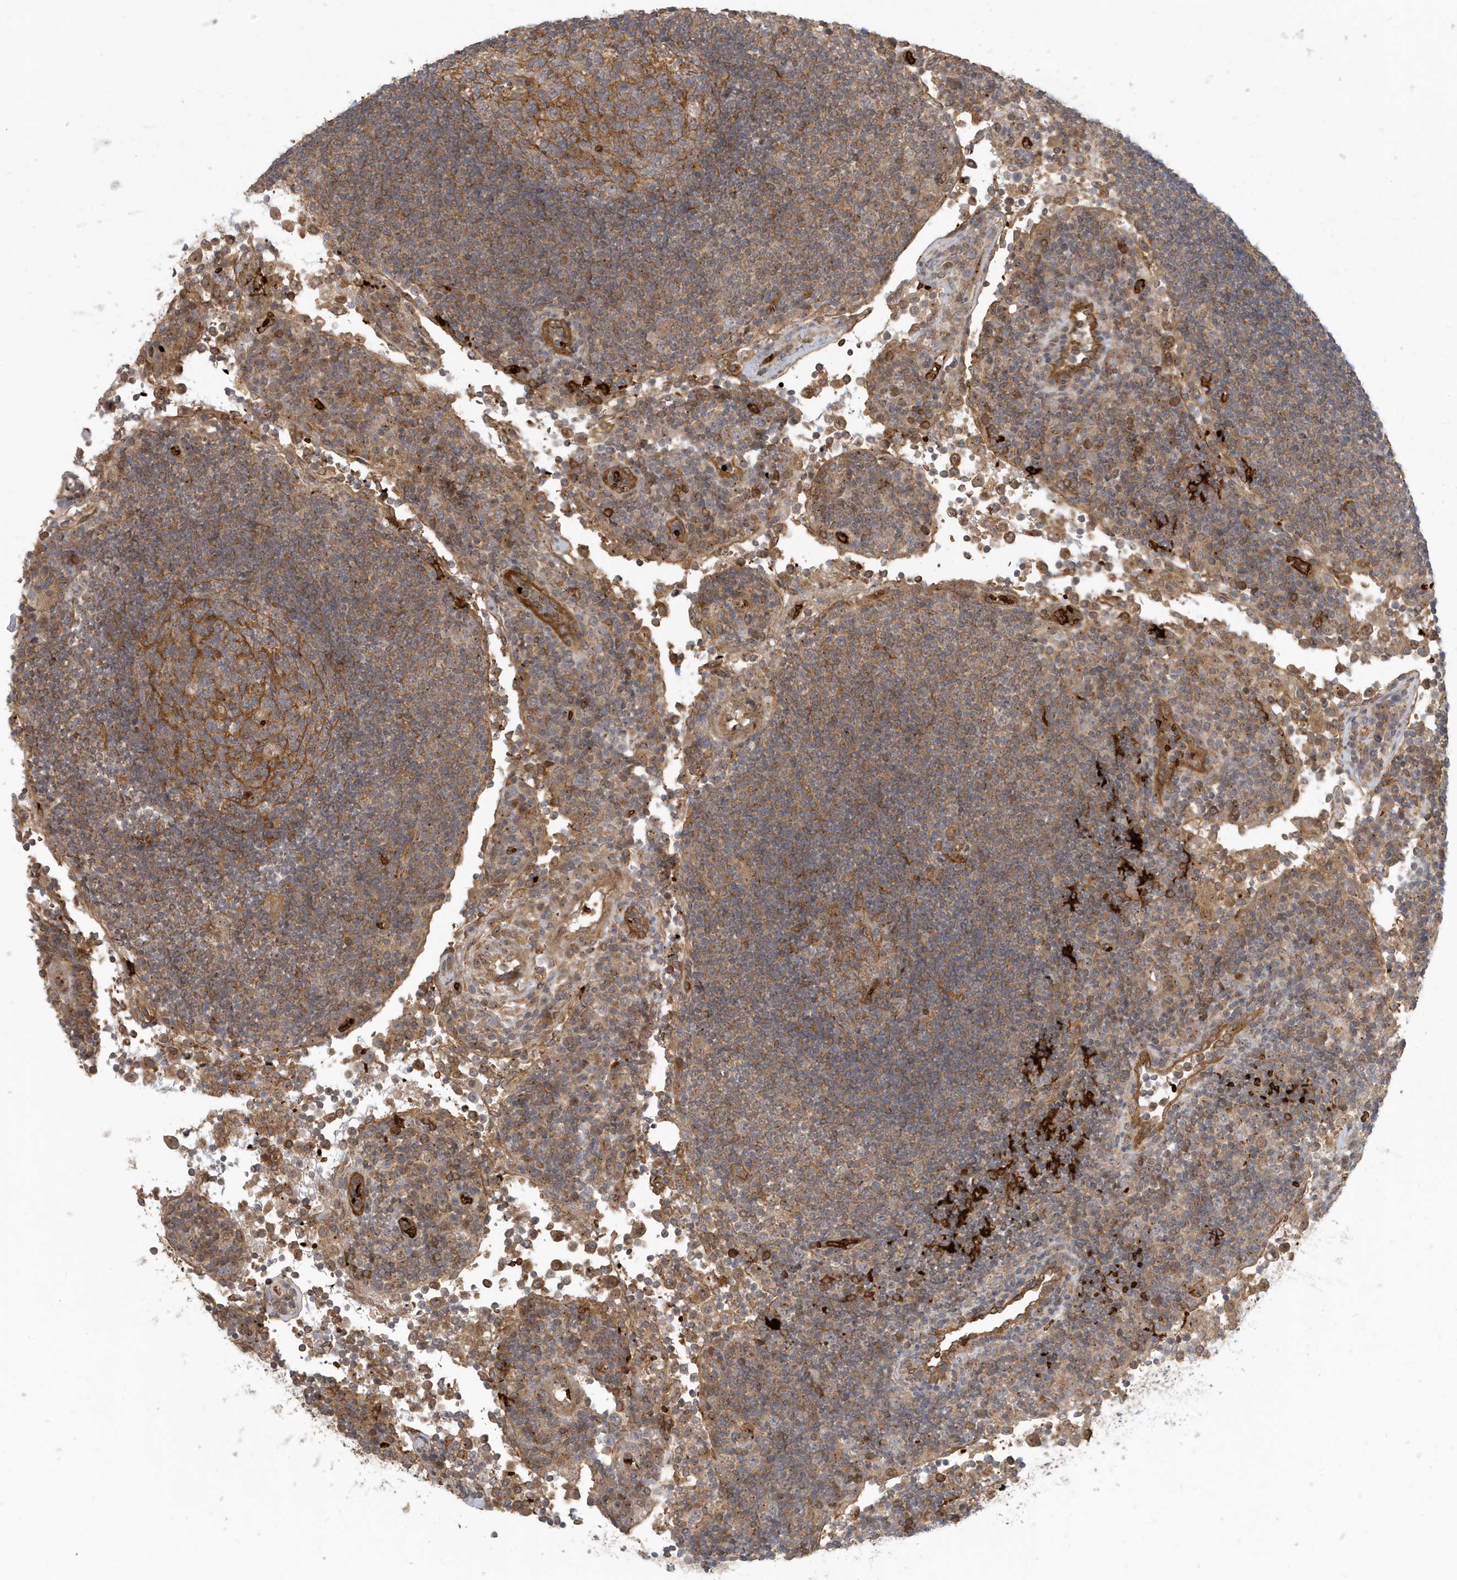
{"staining": {"intensity": "moderate", "quantity": "<25%", "location": "cytoplasmic/membranous"}, "tissue": "lymph node", "cell_type": "Germinal center cells", "image_type": "normal", "snomed": [{"axis": "morphology", "description": "Normal tissue, NOS"}, {"axis": "topography", "description": "Lymph node"}], "caption": "Protein staining shows moderate cytoplasmic/membranous staining in approximately <25% of germinal center cells in benign lymph node. (DAB (3,3'-diaminobenzidine) IHC, brown staining for protein, blue staining for nuclei).", "gene": "FYCO1", "patient": {"sex": "female", "age": 53}}